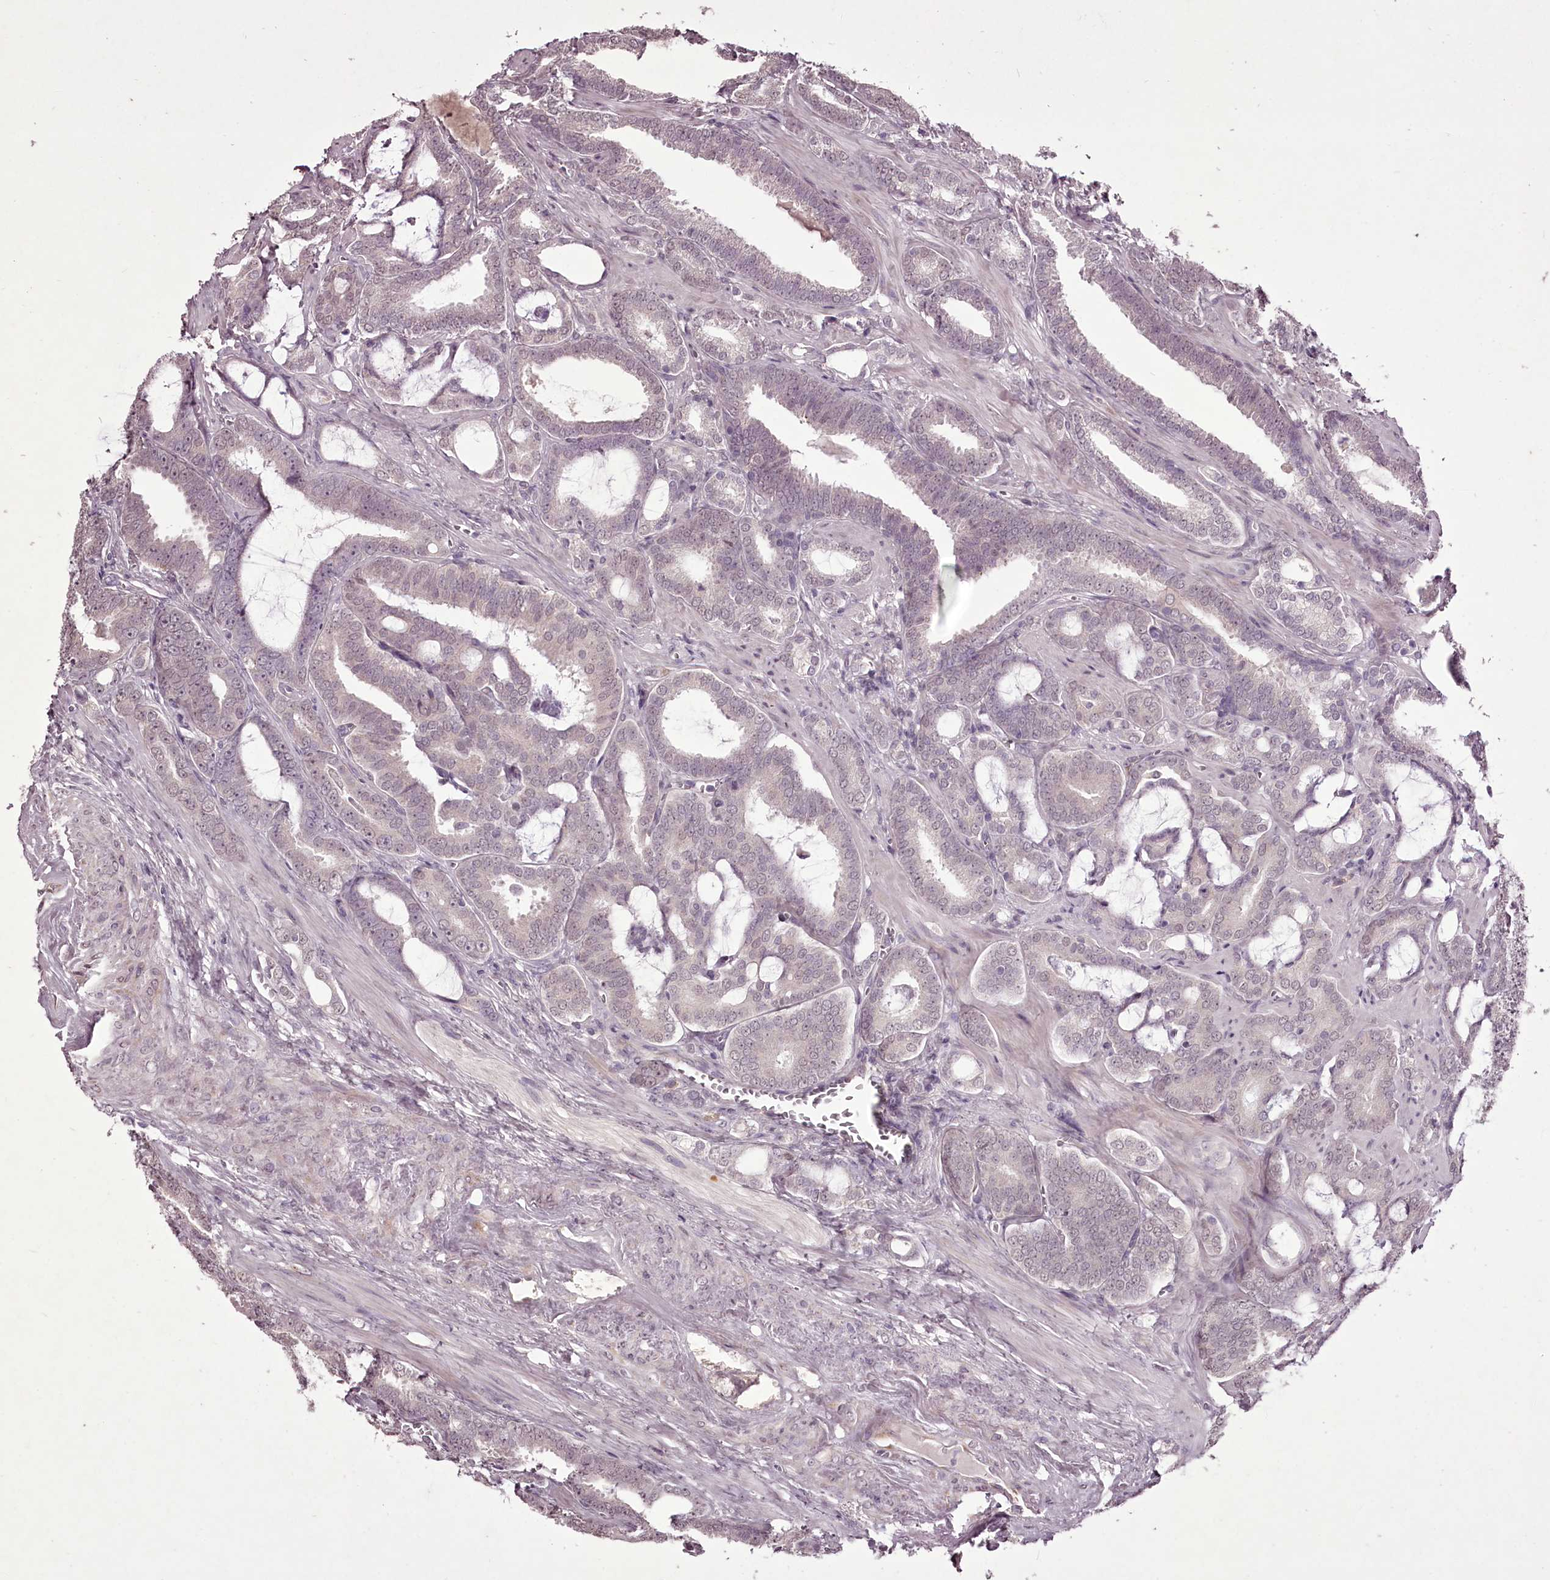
{"staining": {"intensity": "negative", "quantity": "none", "location": "none"}, "tissue": "prostate cancer", "cell_type": "Tumor cells", "image_type": "cancer", "snomed": [{"axis": "morphology", "description": "Adenocarcinoma, High grade"}, {"axis": "topography", "description": "Prostate and seminal vesicle, NOS"}], "caption": "Human adenocarcinoma (high-grade) (prostate) stained for a protein using IHC demonstrates no expression in tumor cells.", "gene": "C1orf56", "patient": {"sex": "male", "age": 67}}